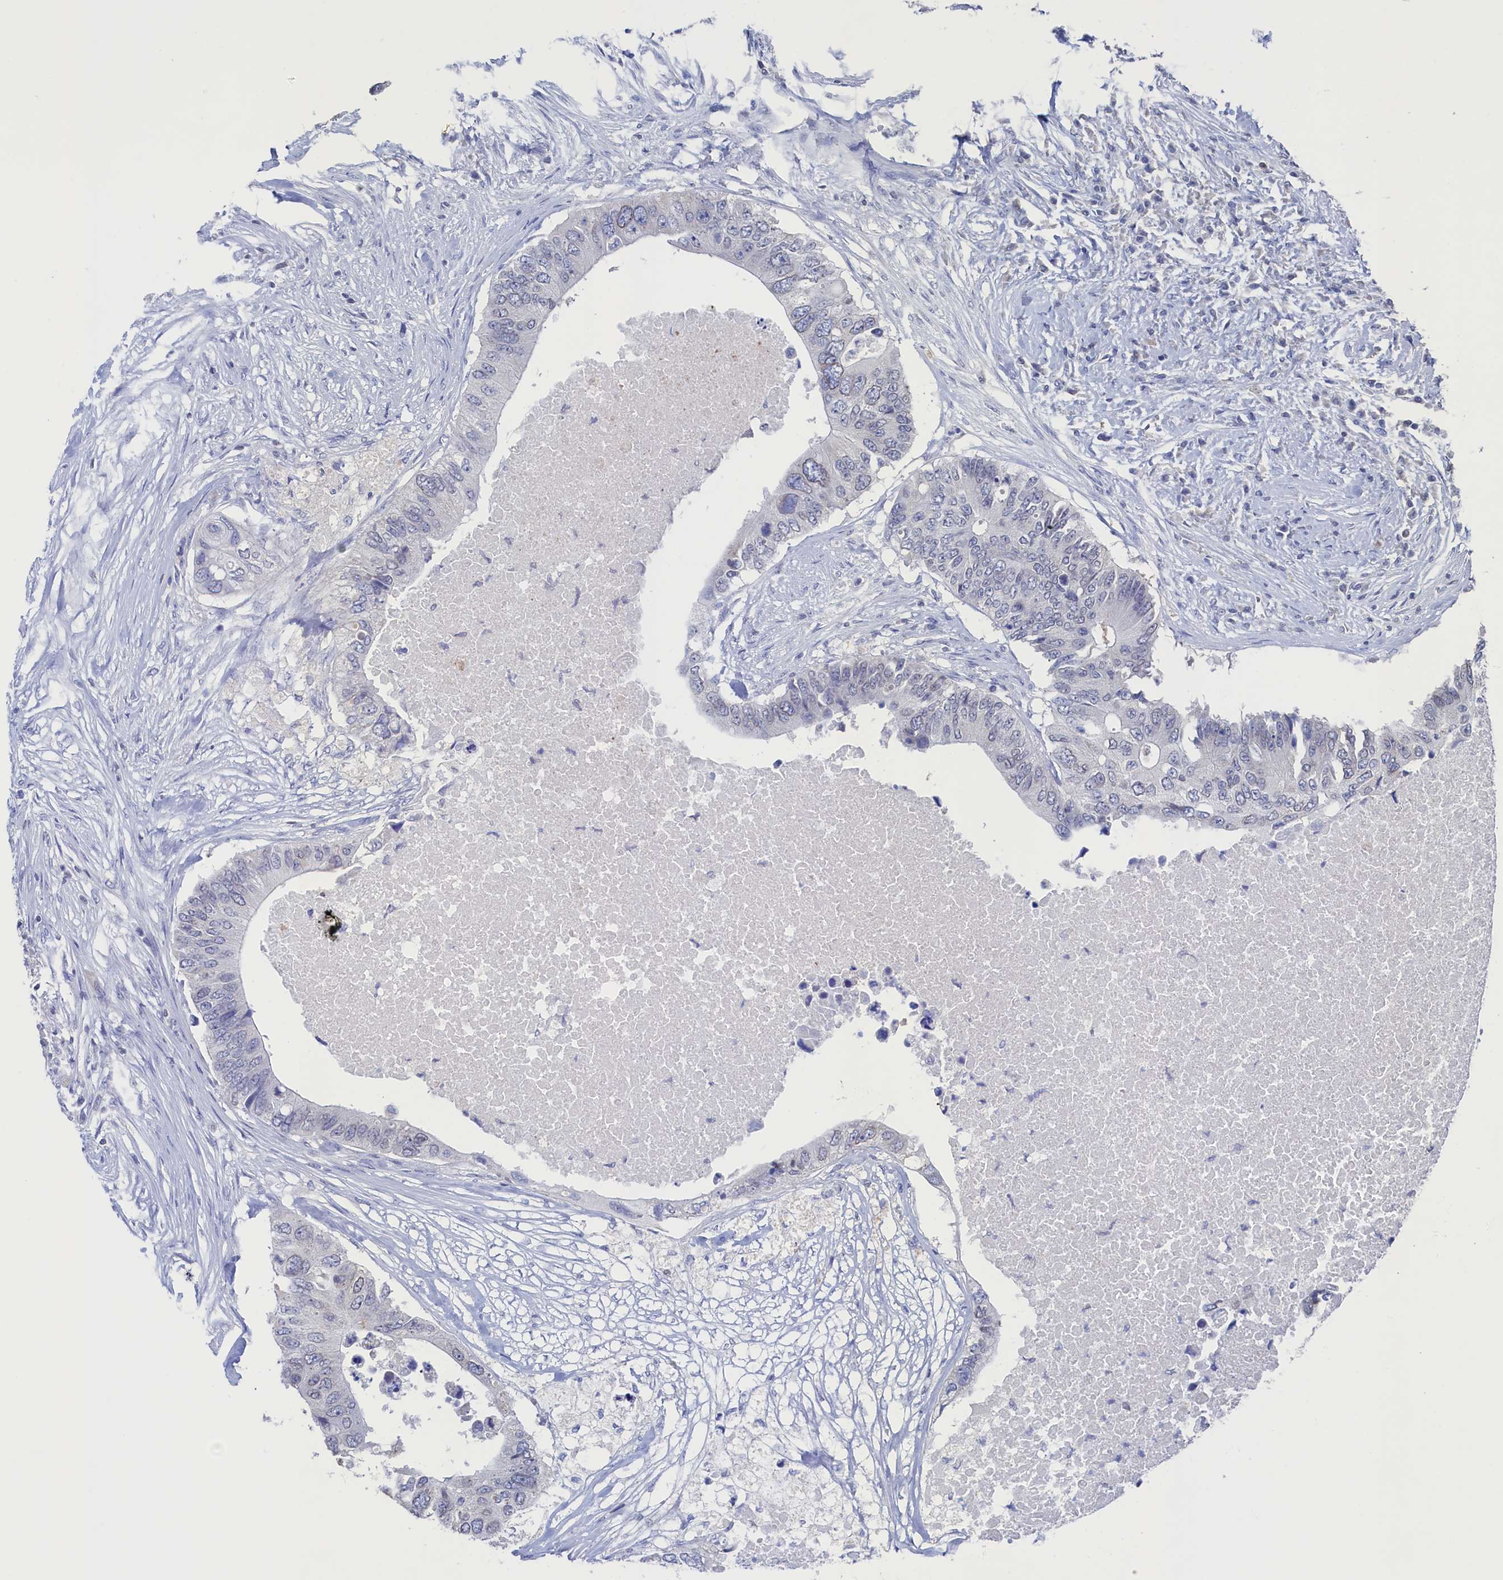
{"staining": {"intensity": "negative", "quantity": "none", "location": "none"}, "tissue": "colorectal cancer", "cell_type": "Tumor cells", "image_type": "cancer", "snomed": [{"axis": "morphology", "description": "Adenocarcinoma, NOS"}, {"axis": "topography", "description": "Colon"}], "caption": "Photomicrograph shows no significant protein expression in tumor cells of adenocarcinoma (colorectal).", "gene": "C11orf54", "patient": {"sex": "male", "age": 71}}